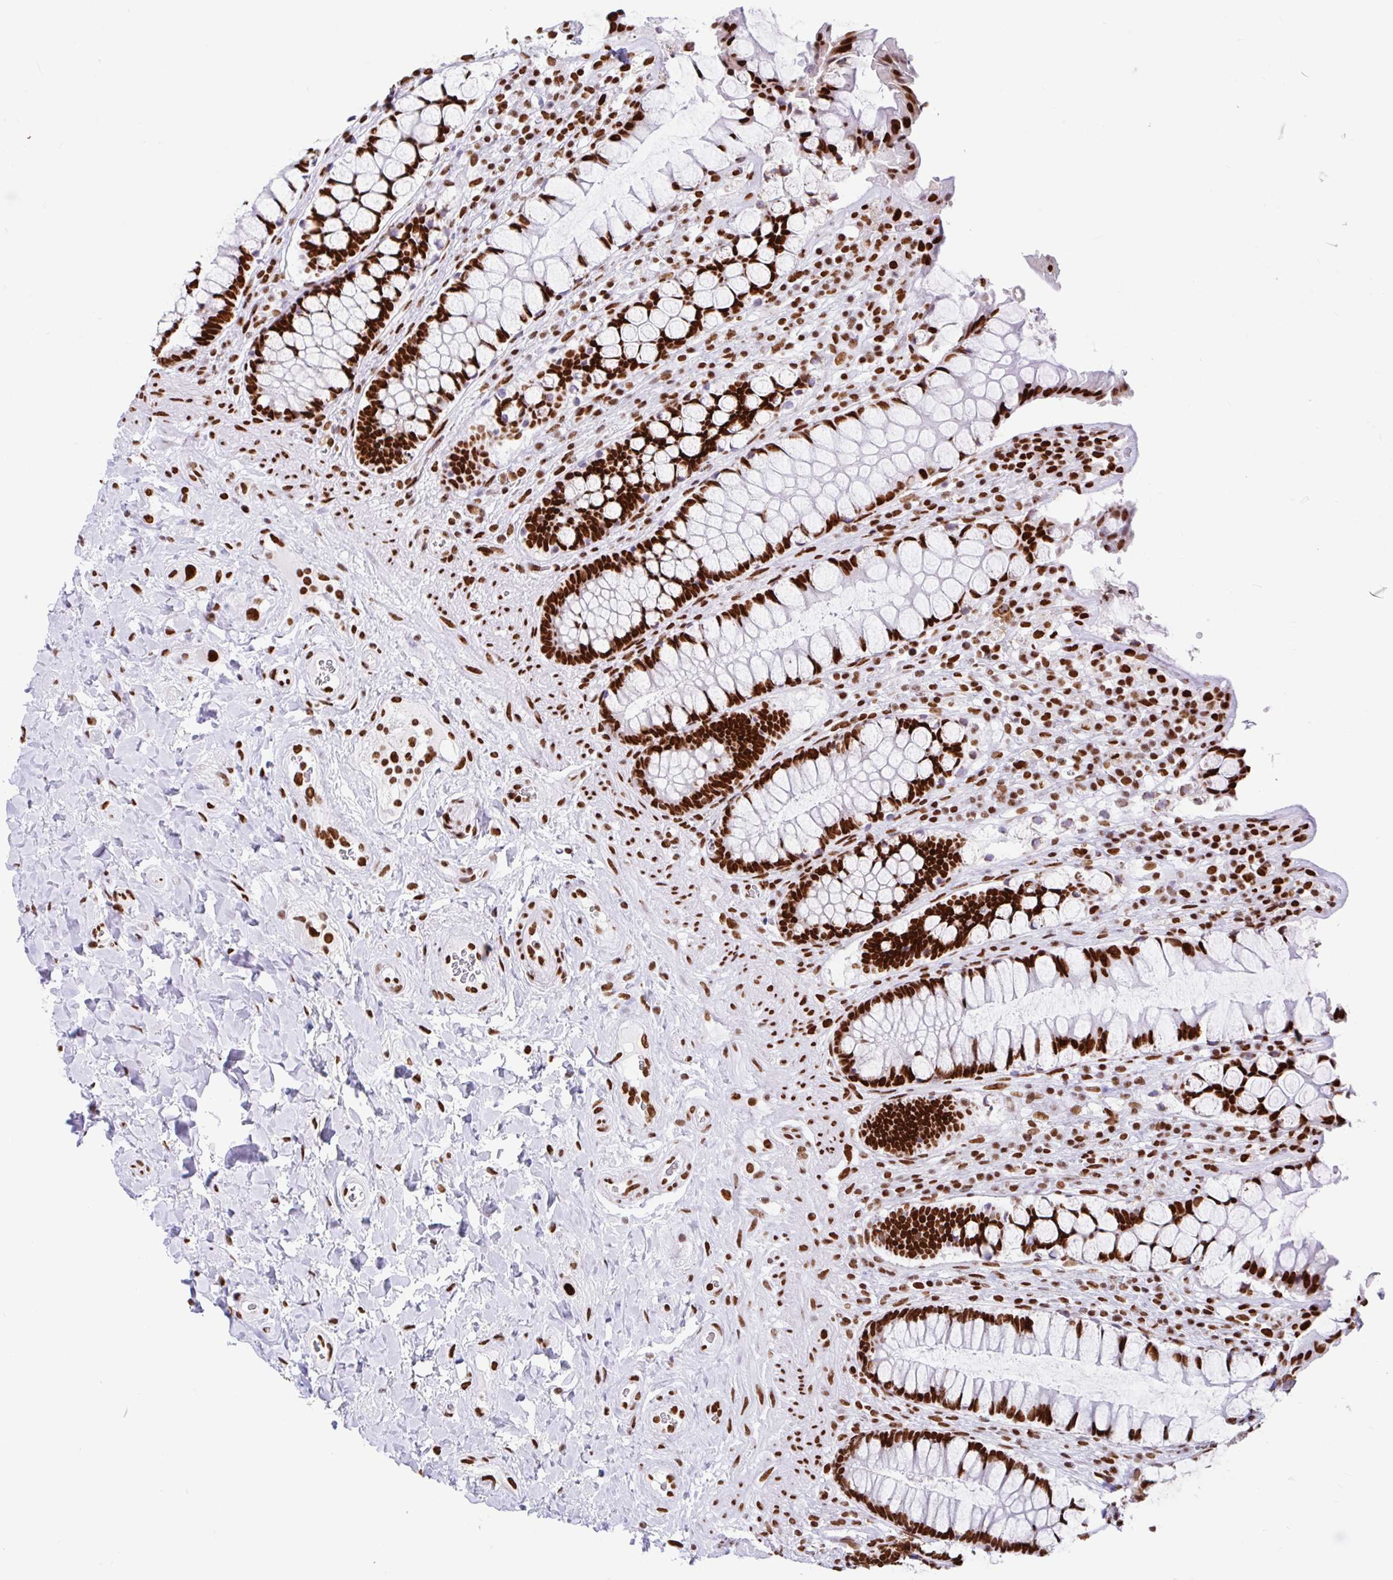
{"staining": {"intensity": "strong", "quantity": ">75%", "location": "nuclear"}, "tissue": "rectum", "cell_type": "Glandular cells", "image_type": "normal", "snomed": [{"axis": "morphology", "description": "Normal tissue, NOS"}, {"axis": "topography", "description": "Rectum"}], "caption": "Rectum stained for a protein (brown) shows strong nuclear positive expression in about >75% of glandular cells.", "gene": "KHDRBS1", "patient": {"sex": "female", "age": 58}}